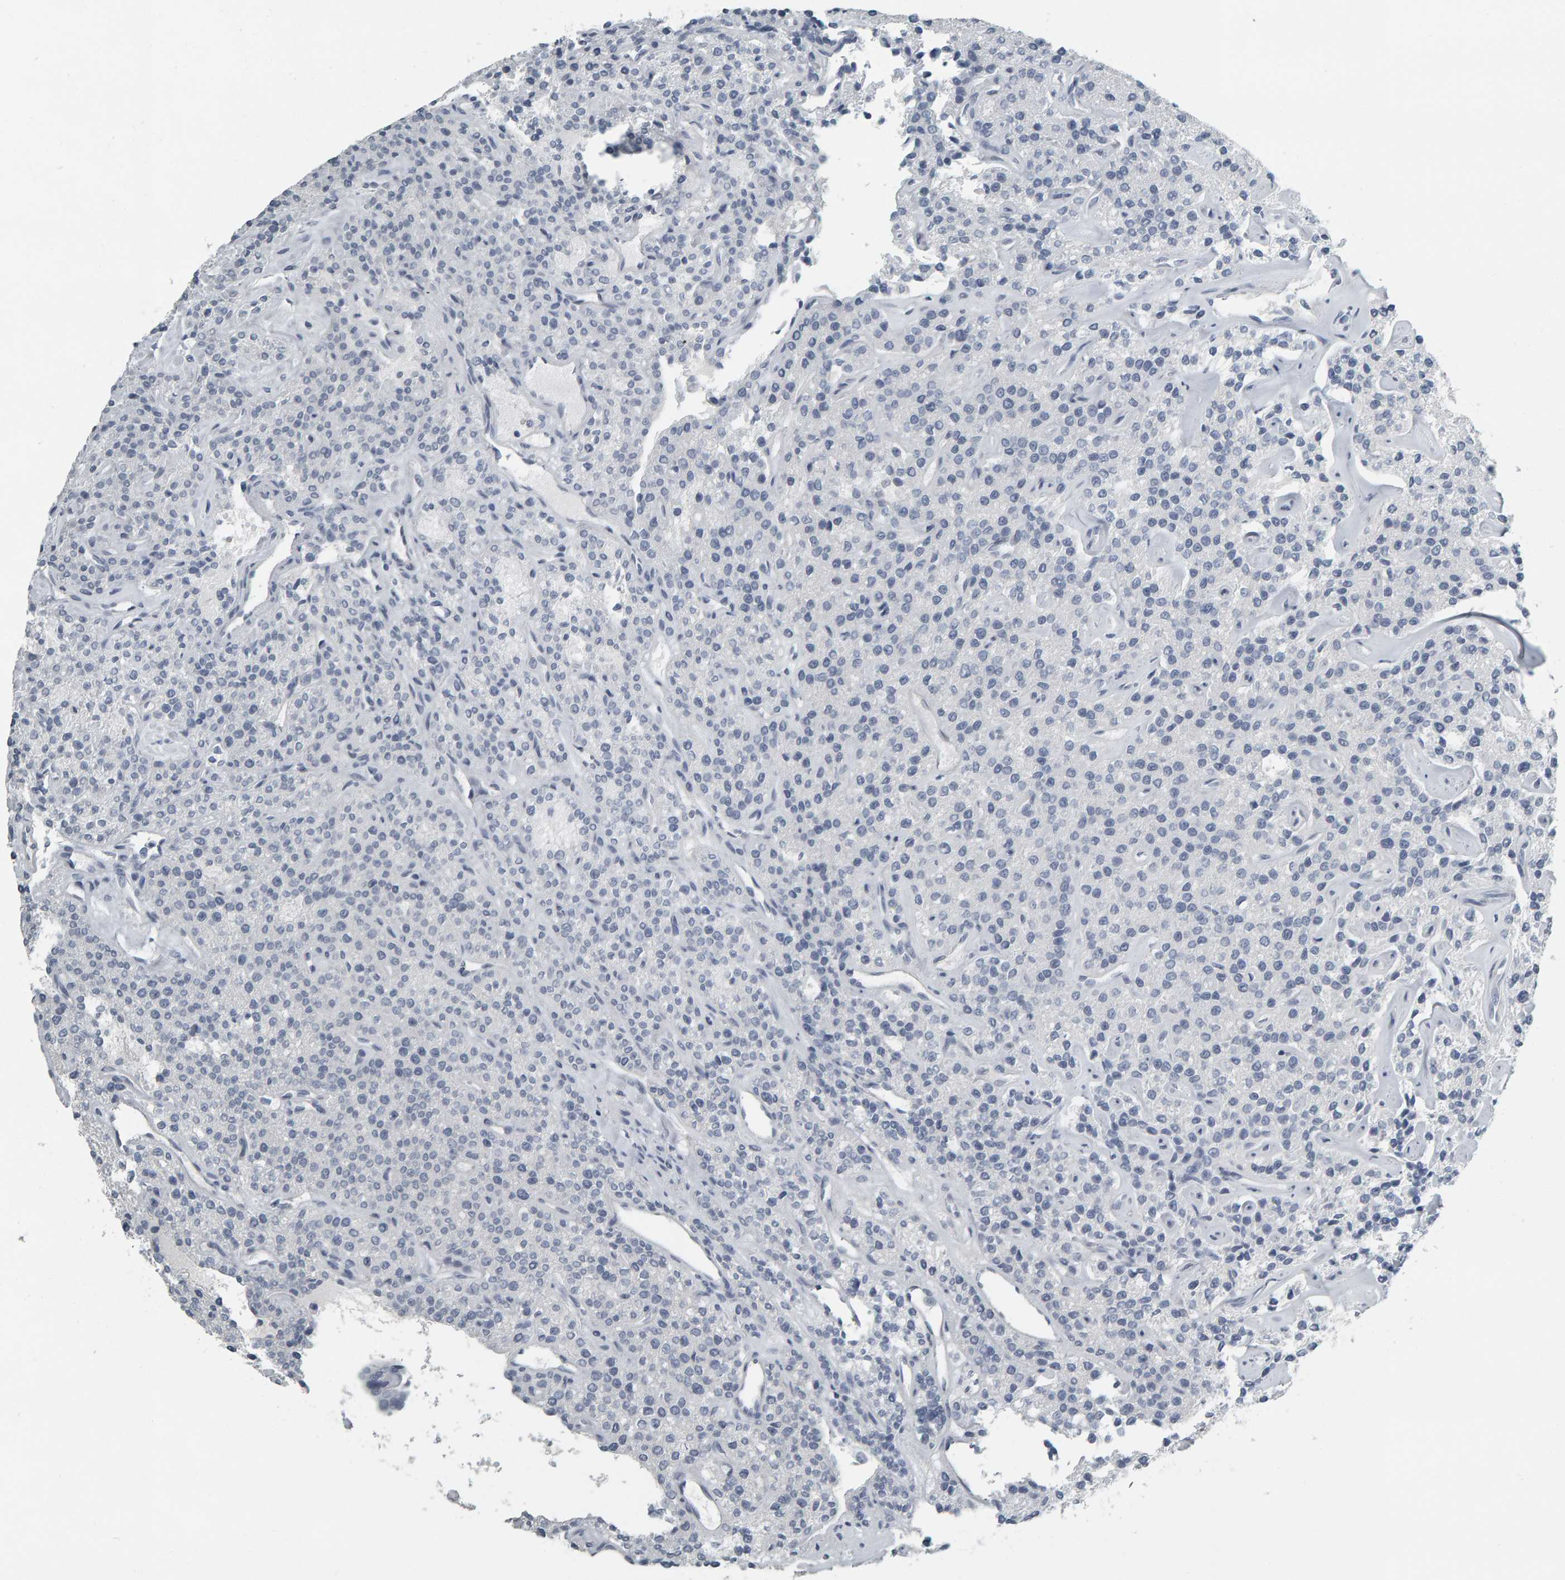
{"staining": {"intensity": "negative", "quantity": "none", "location": "none"}, "tissue": "parathyroid gland", "cell_type": "Glandular cells", "image_type": "normal", "snomed": [{"axis": "morphology", "description": "Normal tissue, NOS"}, {"axis": "topography", "description": "Parathyroid gland"}], "caption": "Glandular cells show no significant expression in benign parathyroid gland. (DAB (3,3'-diaminobenzidine) IHC, high magnification).", "gene": "PYY", "patient": {"sex": "male", "age": 46}}